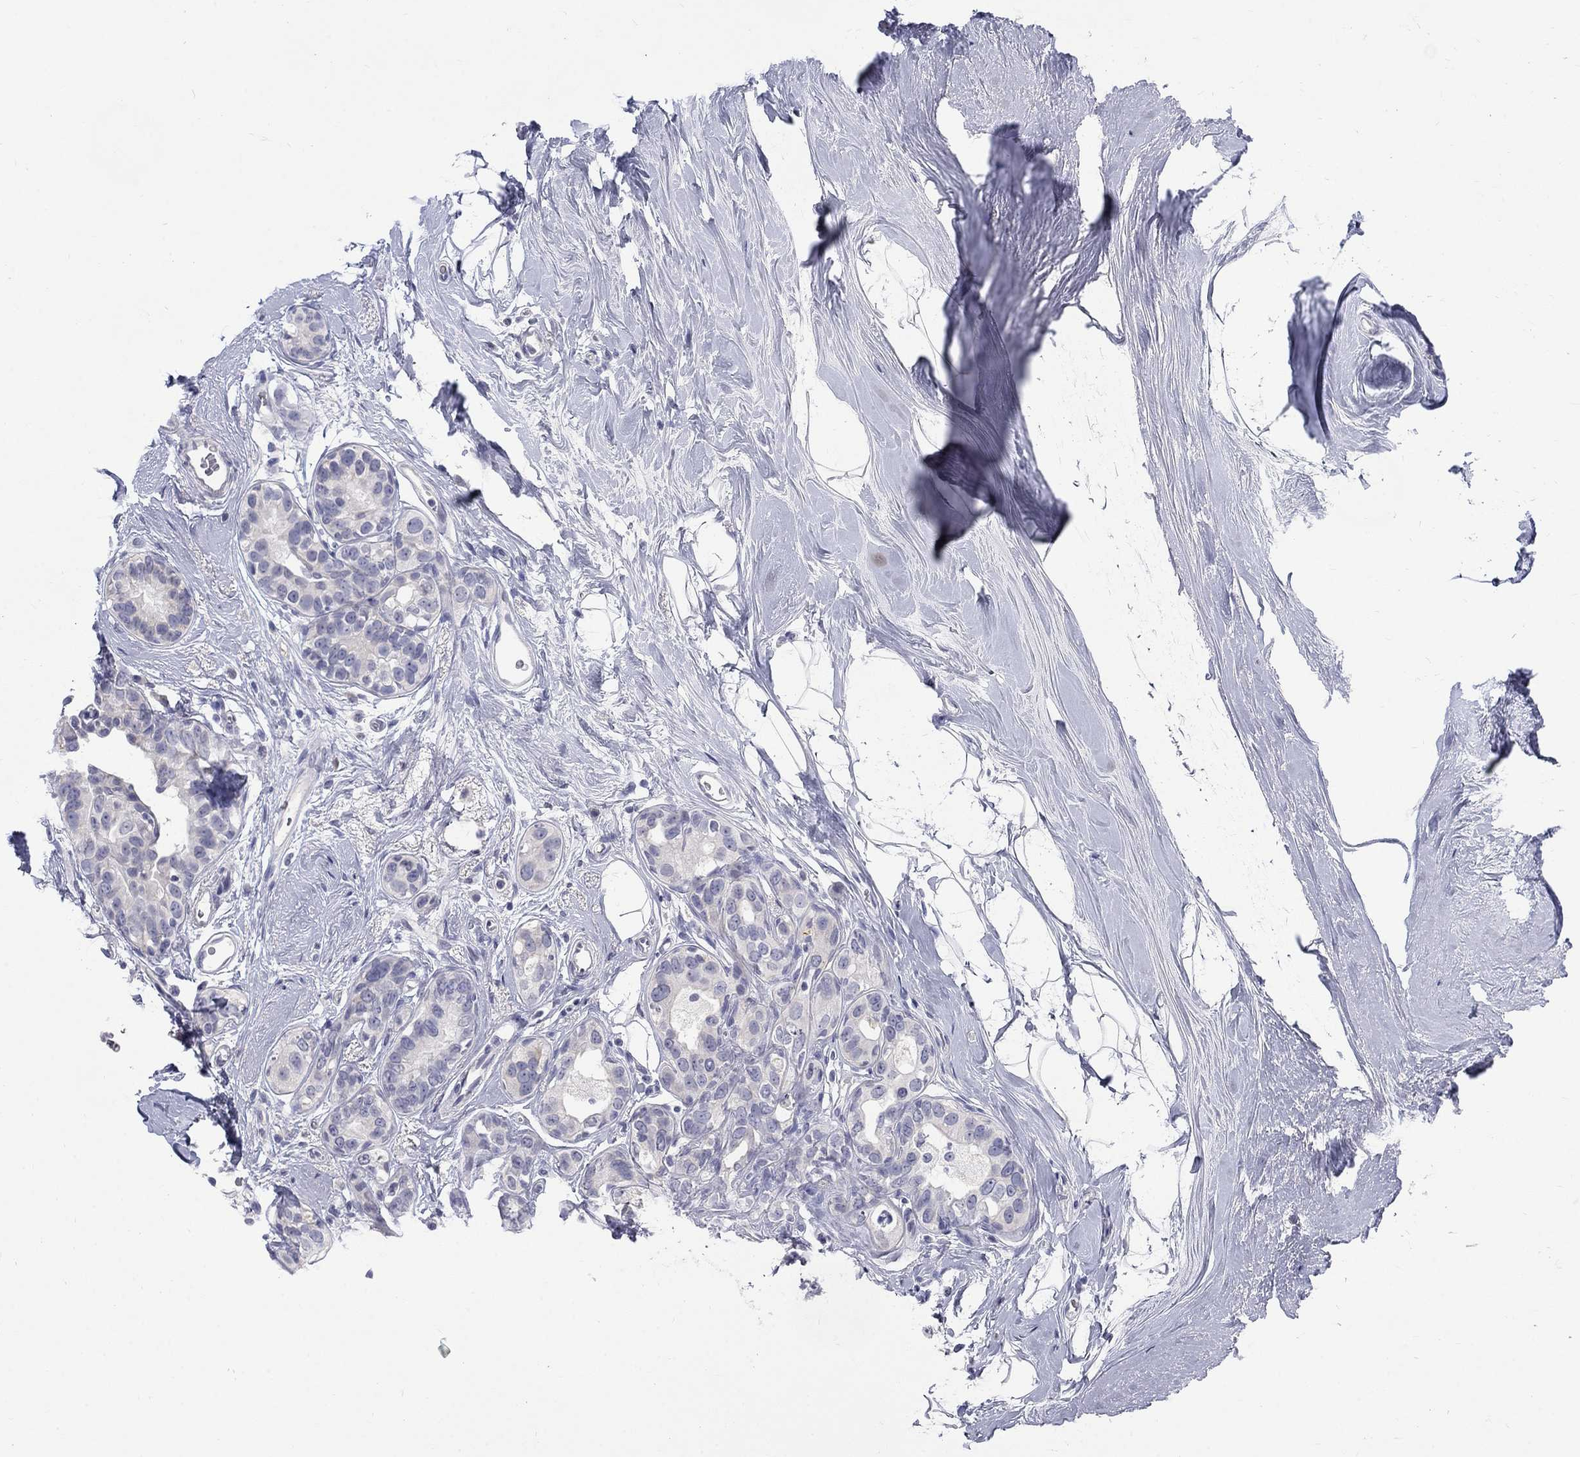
{"staining": {"intensity": "negative", "quantity": "none", "location": "none"}, "tissue": "breast cancer", "cell_type": "Tumor cells", "image_type": "cancer", "snomed": [{"axis": "morphology", "description": "Duct carcinoma"}, {"axis": "topography", "description": "Breast"}], "caption": "A high-resolution histopathology image shows immunohistochemistry staining of invasive ductal carcinoma (breast), which shows no significant staining in tumor cells.", "gene": "CTNND2", "patient": {"sex": "female", "age": 55}}